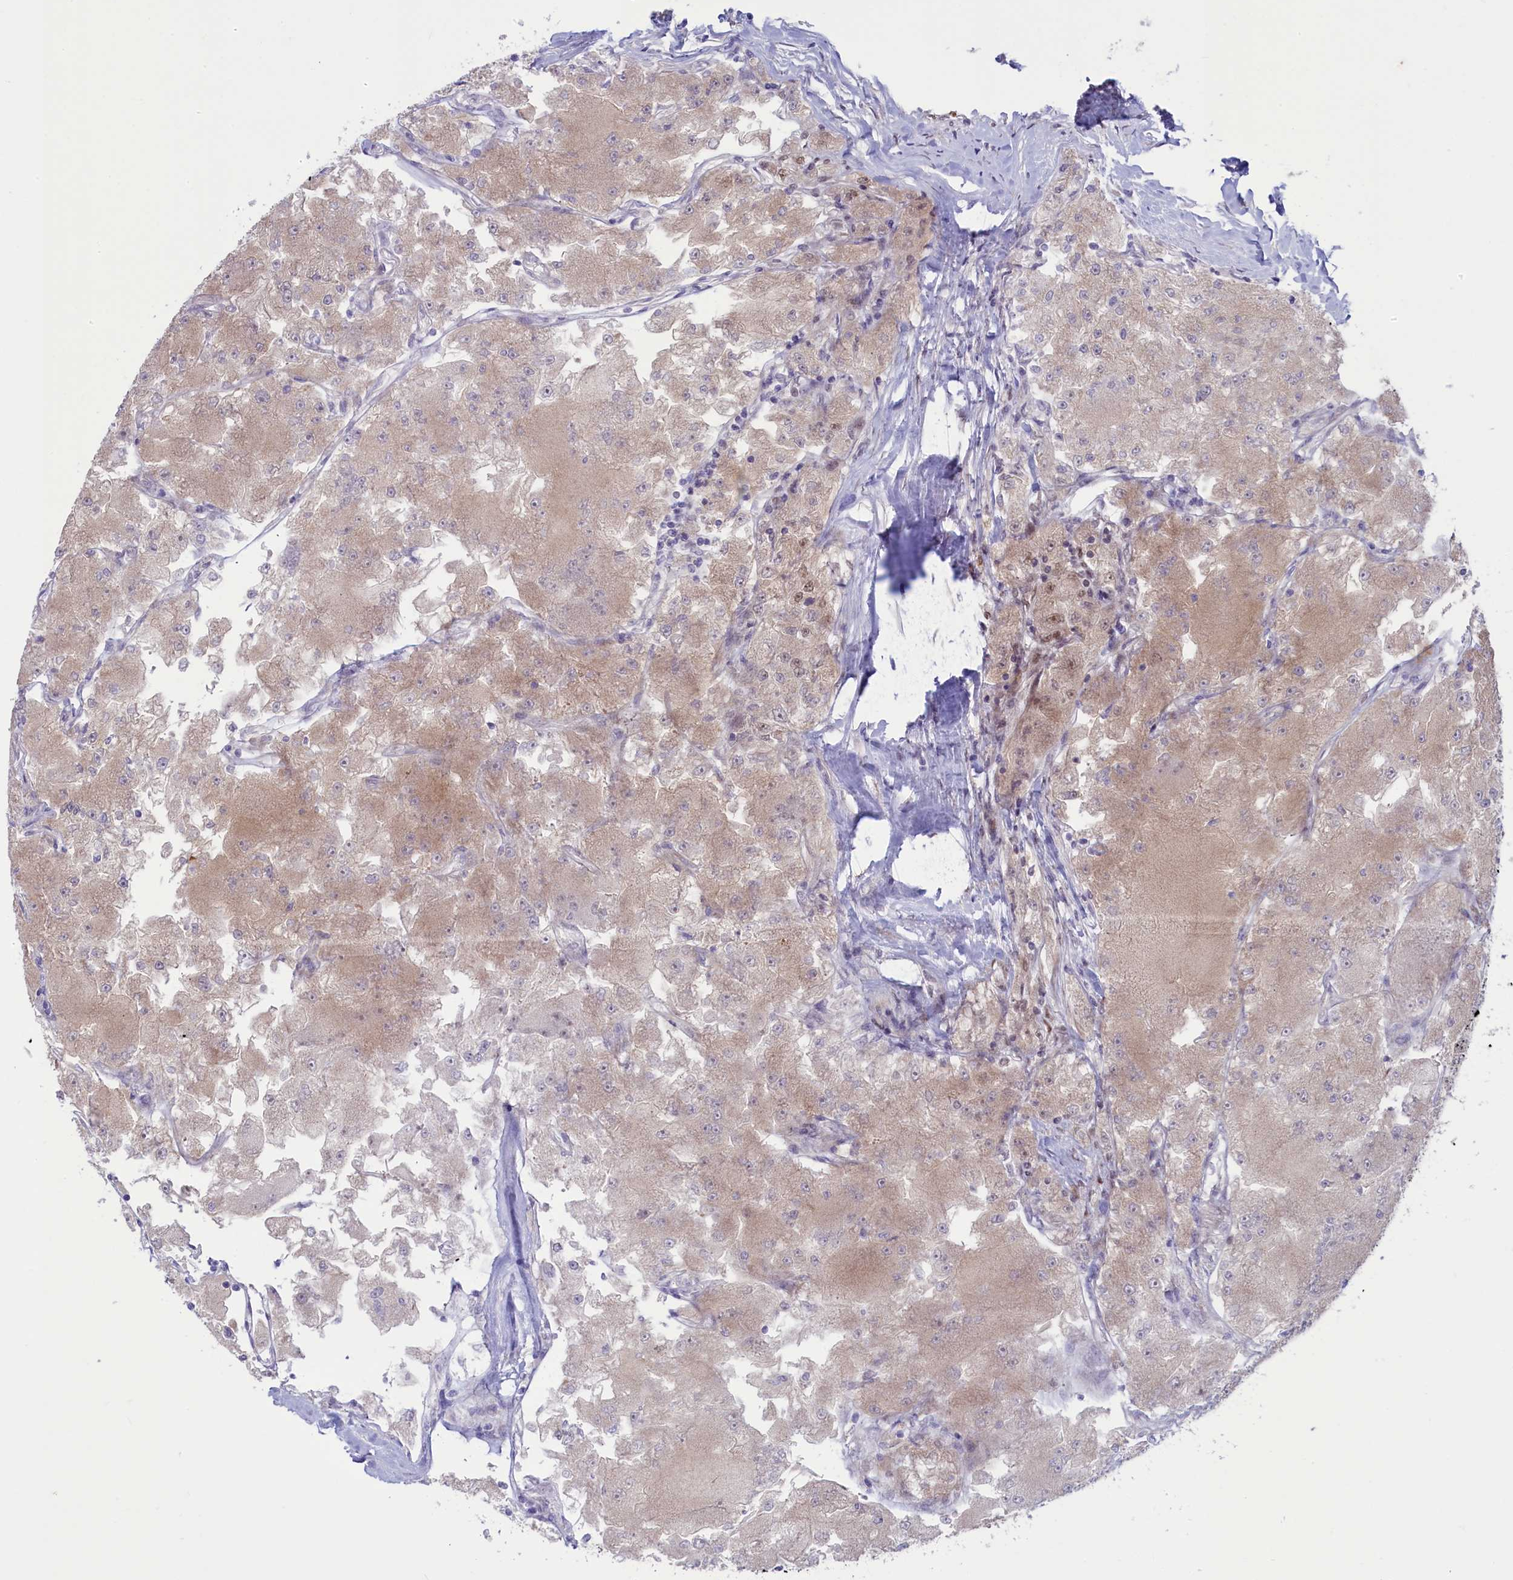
{"staining": {"intensity": "weak", "quantity": "25%-75%", "location": "cytoplasmic/membranous"}, "tissue": "renal cancer", "cell_type": "Tumor cells", "image_type": "cancer", "snomed": [{"axis": "morphology", "description": "Adenocarcinoma, NOS"}, {"axis": "topography", "description": "Kidney"}], "caption": "IHC histopathology image of neoplastic tissue: human renal cancer stained using immunohistochemistry (IHC) demonstrates low levels of weak protein expression localized specifically in the cytoplasmic/membranous of tumor cells, appearing as a cytoplasmic/membranous brown color.", "gene": "LOXL1", "patient": {"sex": "female", "age": 72}}